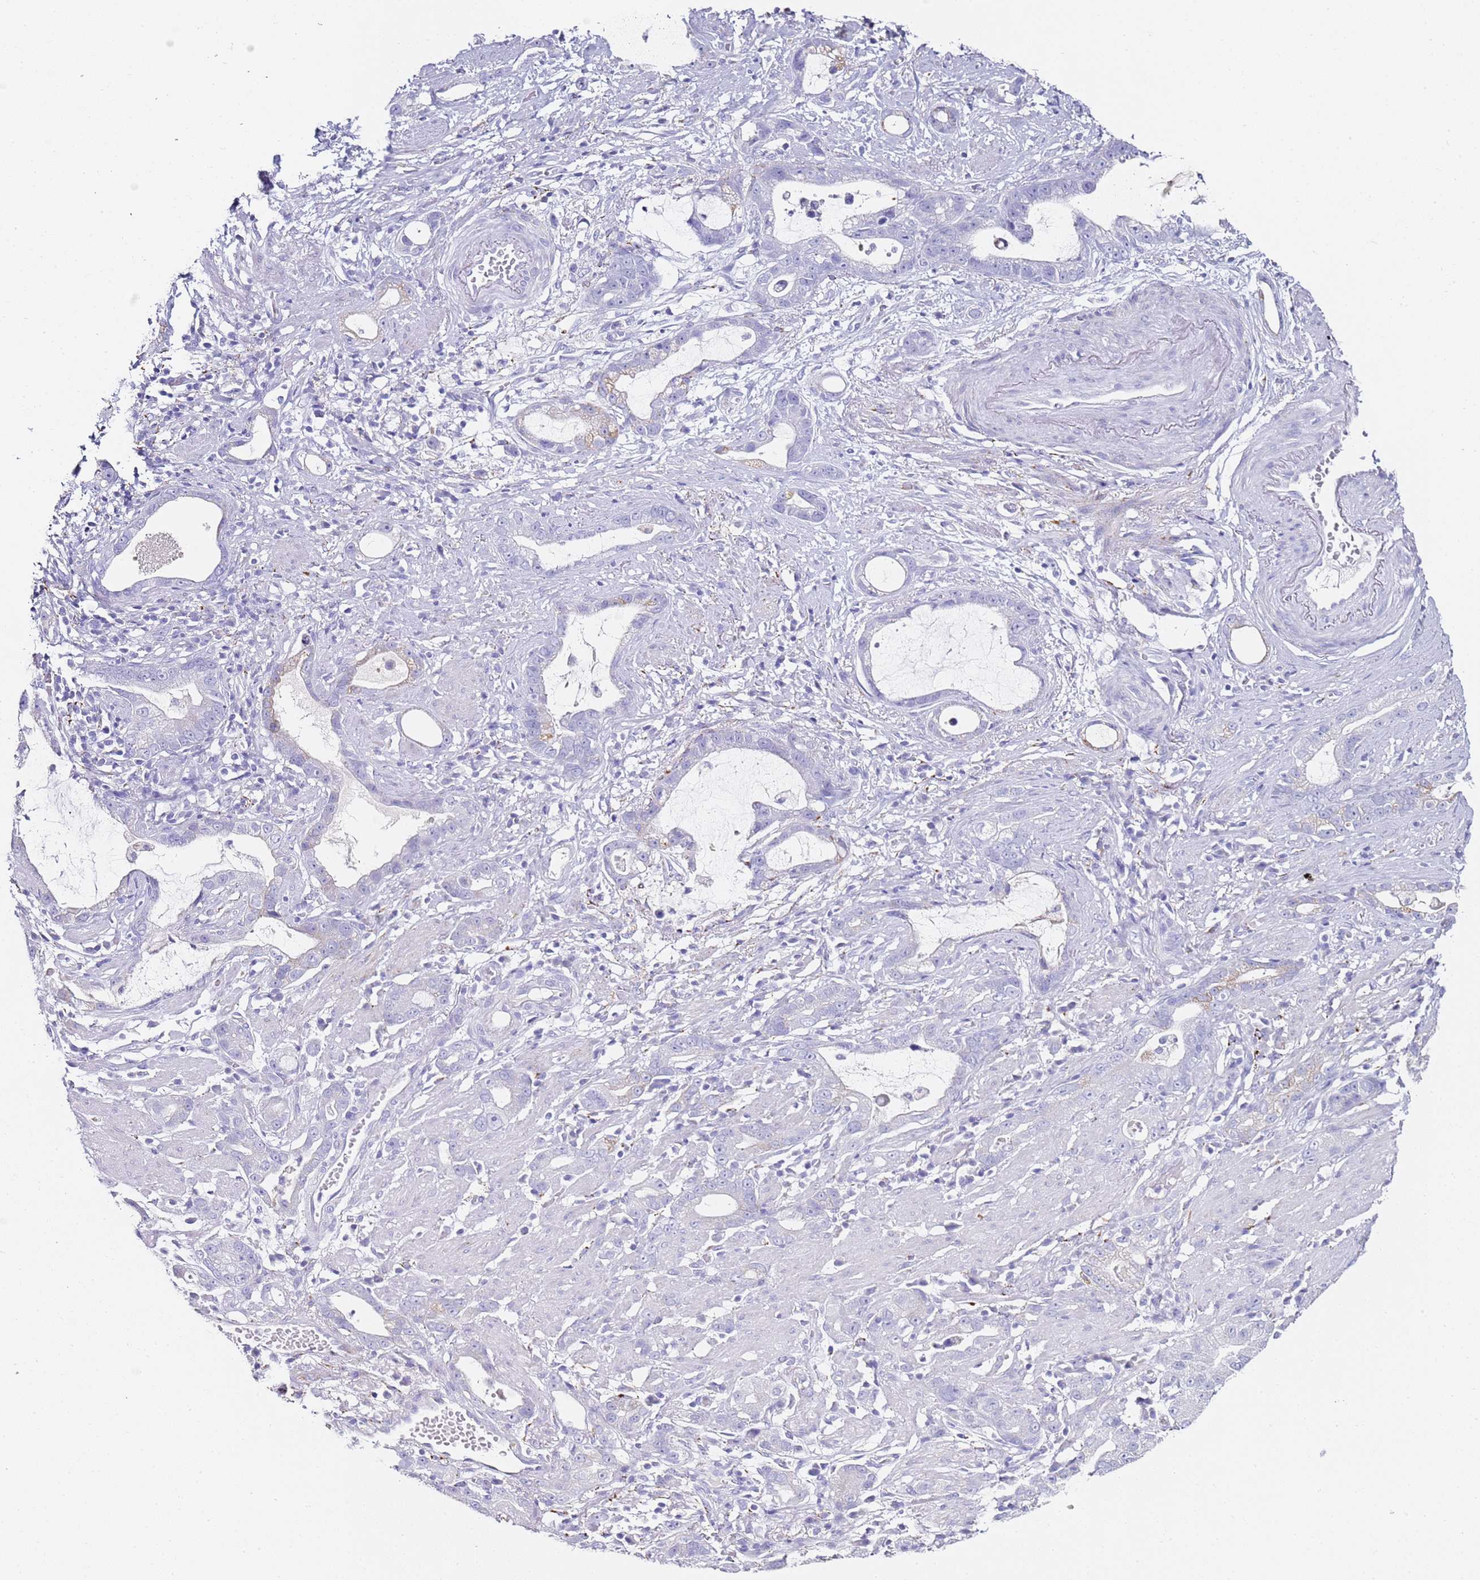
{"staining": {"intensity": "negative", "quantity": "none", "location": "none"}, "tissue": "stomach cancer", "cell_type": "Tumor cells", "image_type": "cancer", "snomed": [{"axis": "morphology", "description": "Adenocarcinoma, NOS"}, {"axis": "topography", "description": "Stomach"}], "caption": "IHC histopathology image of neoplastic tissue: stomach cancer (adenocarcinoma) stained with DAB reveals no significant protein staining in tumor cells.", "gene": "PTBP2", "patient": {"sex": "male", "age": 55}}